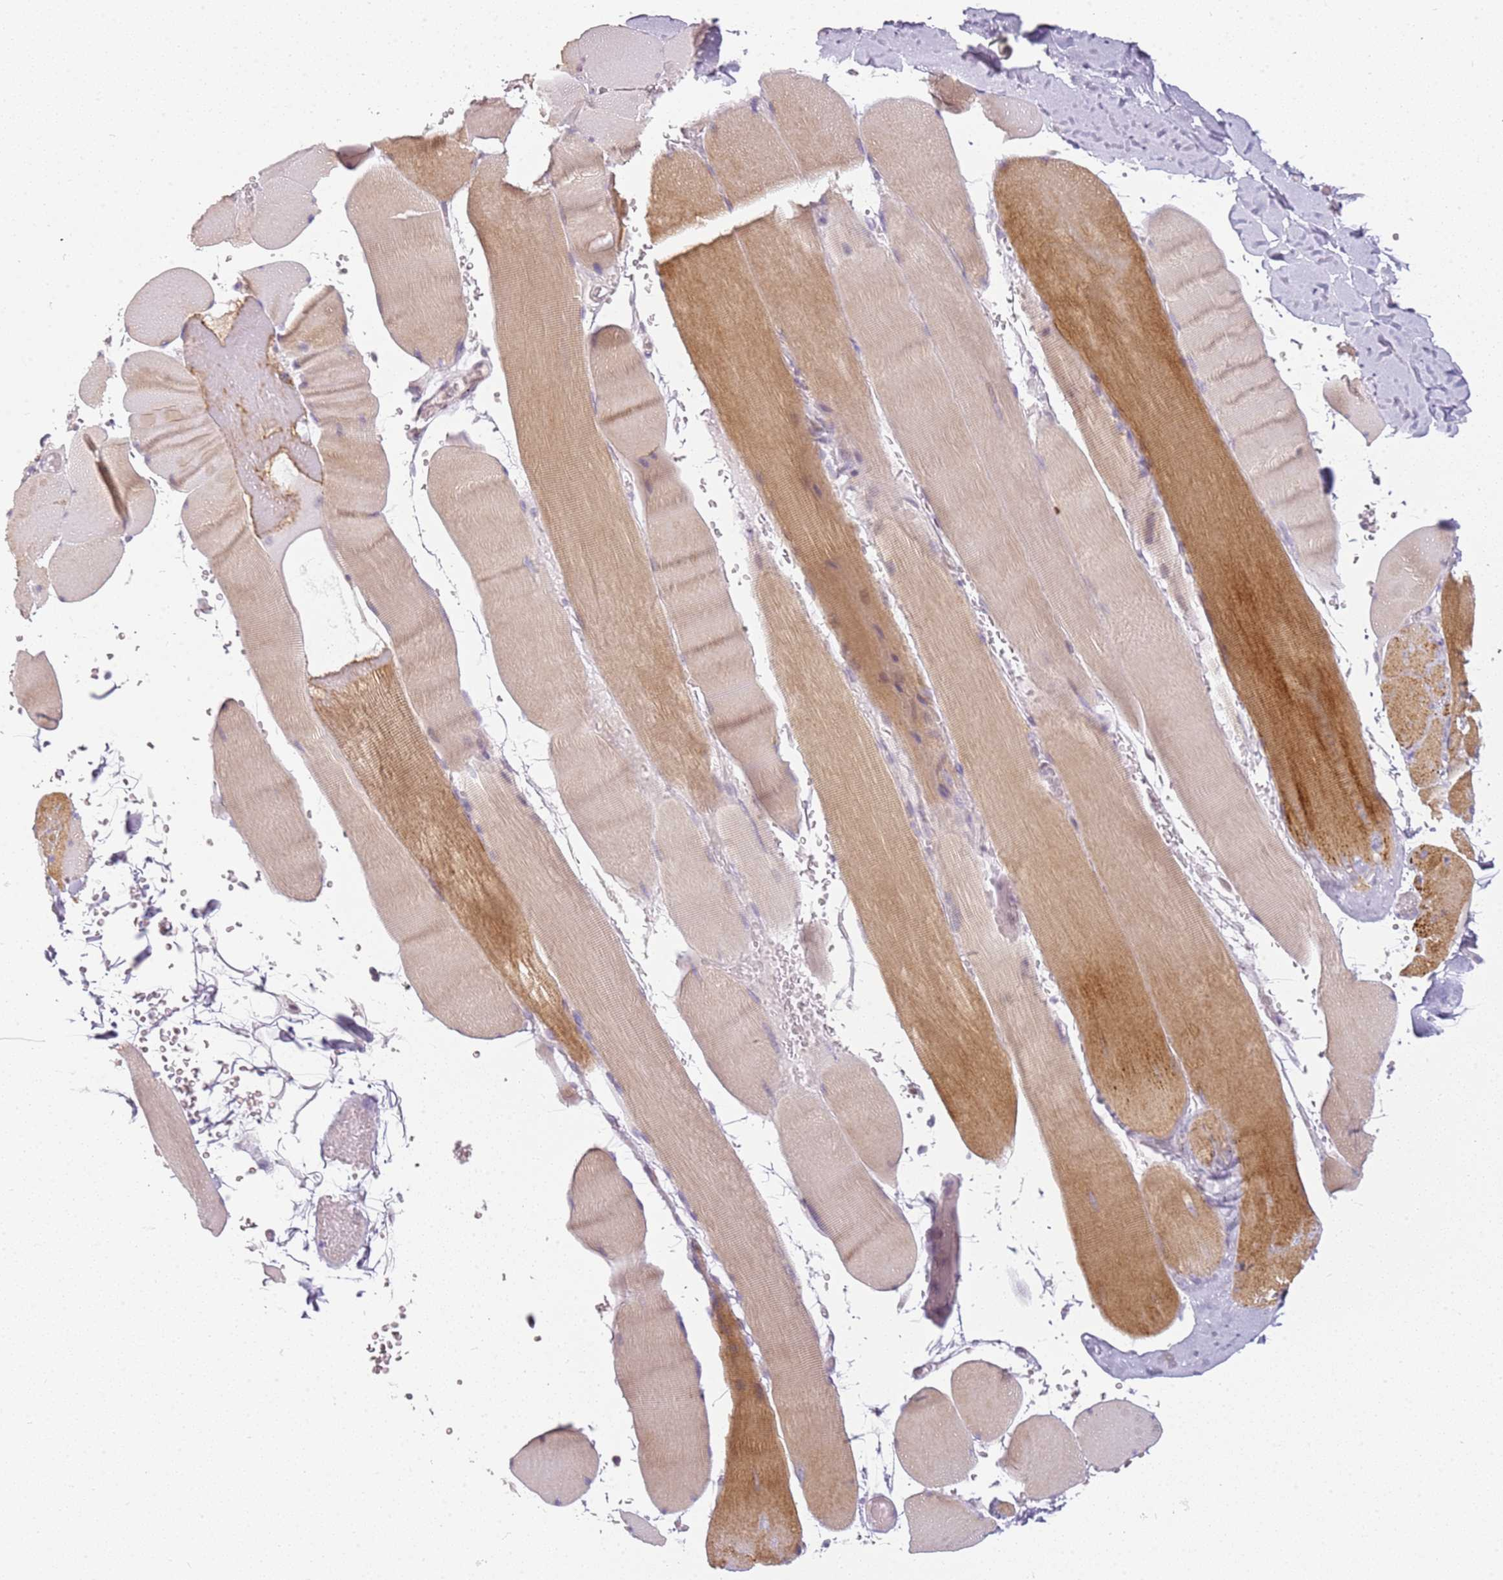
{"staining": {"intensity": "moderate", "quantity": "25%-75%", "location": "cytoplasmic/membranous"}, "tissue": "skeletal muscle", "cell_type": "Myocytes", "image_type": "normal", "snomed": [{"axis": "morphology", "description": "Normal tissue, NOS"}, {"axis": "topography", "description": "Skeletal muscle"}, {"axis": "topography", "description": "Head-Neck"}], "caption": "Unremarkable skeletal muscle shows moderate cytoplasmic/membranous staining in approximately 25%-75% of myocytes, visualized by immunohistochemistry.", "gene": "DEFB116", "patient": {"sex": "male", "age": 66}}